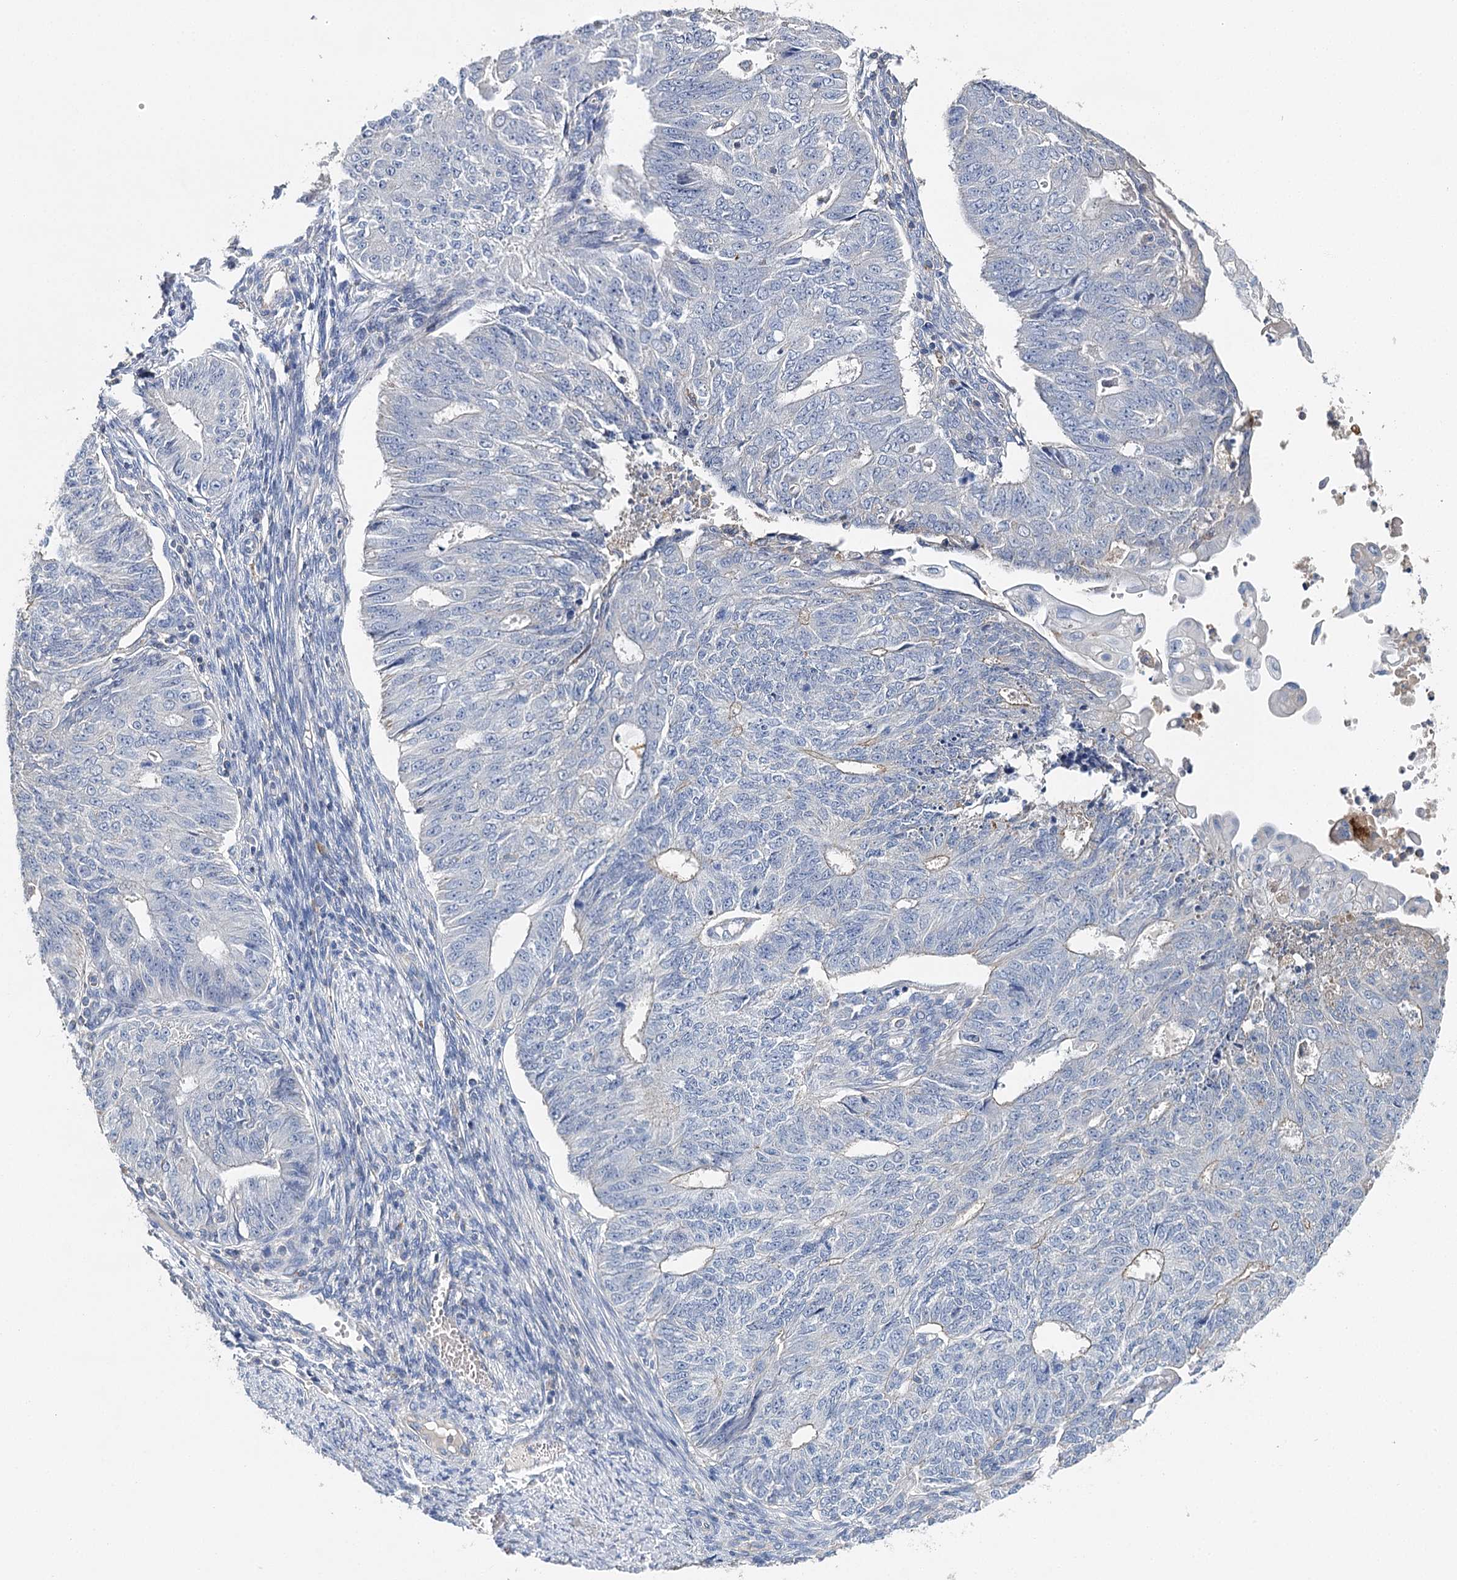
{"staining": {"intensity": "negative", "quantity": "none", "location": "none"}, "tissue": "endometrial cancer", "cell_type": "Tumor cells", "image_type": "cancer", "snomed": [{"axis": "morphology", "description": "Adenocarcinoma, NOS"}, {"axis": "topography", "description": "Endometrium"}], "caption": "A histopathology image of endometrial cancer (adenocarcinoma) stained for a protein shows no brown staining in tumor cells.", "gene": "EPYC", "patient": {"sex": "female", "age": 32}}